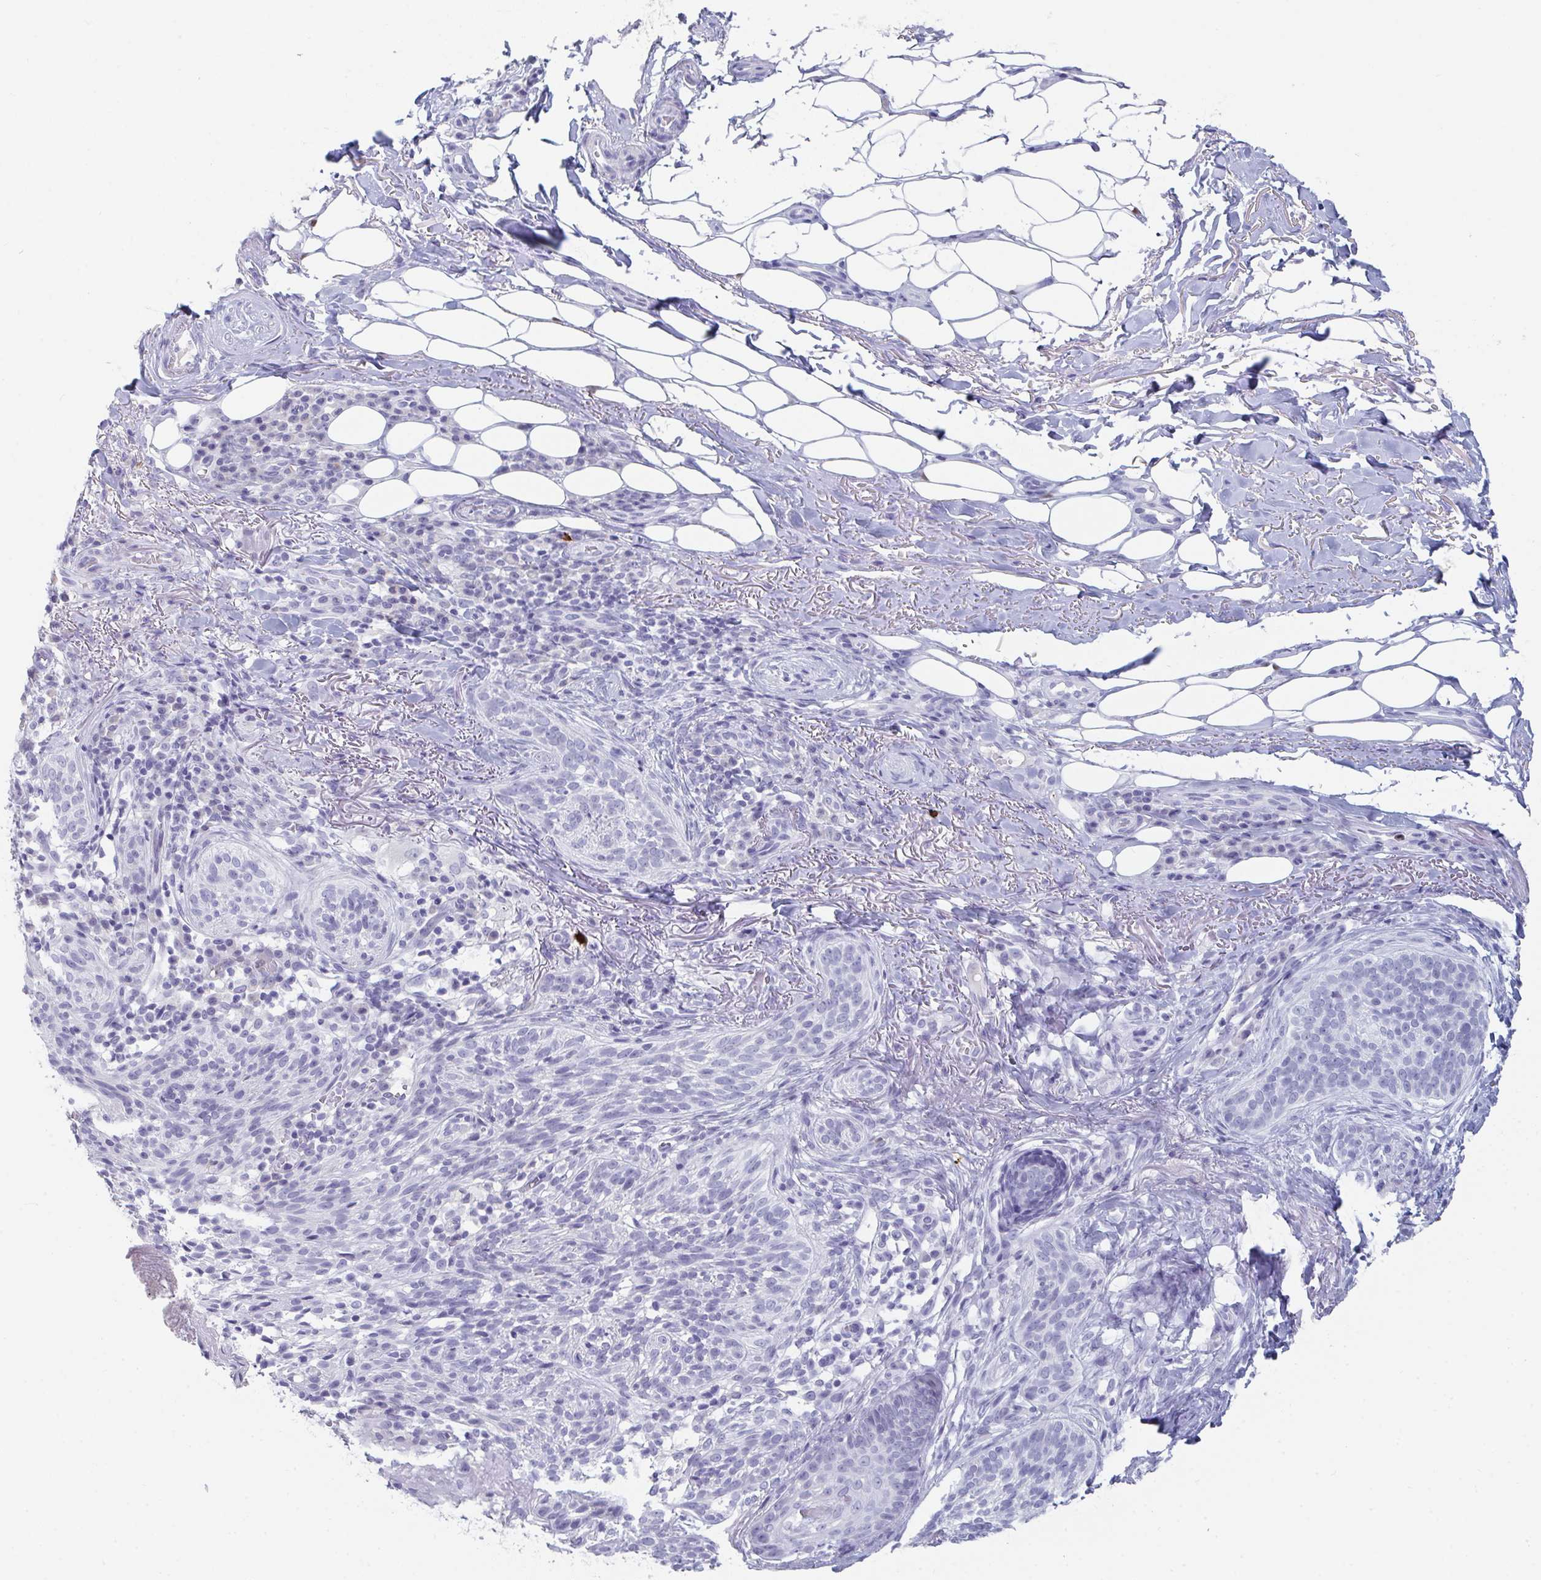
{"staining": {"intensity": "negative", "quantity": "none", "location": "none"}, "tissue": "skin cancer", "cell_type": "Tumor cells", "image_type": "cancer", "snomed": [{"axis": "morphology", "description": "Basal cell carcinoma"}, {"axis": "topography", "description": "Skin"}, {"axis": "topography", "description": "Skin of head"}], "caption": "Image shows no significant protein staining in tumor cells of skin cancer.", "gene": "RUBCN", "patient": {"sex": "male", "age": 62}}